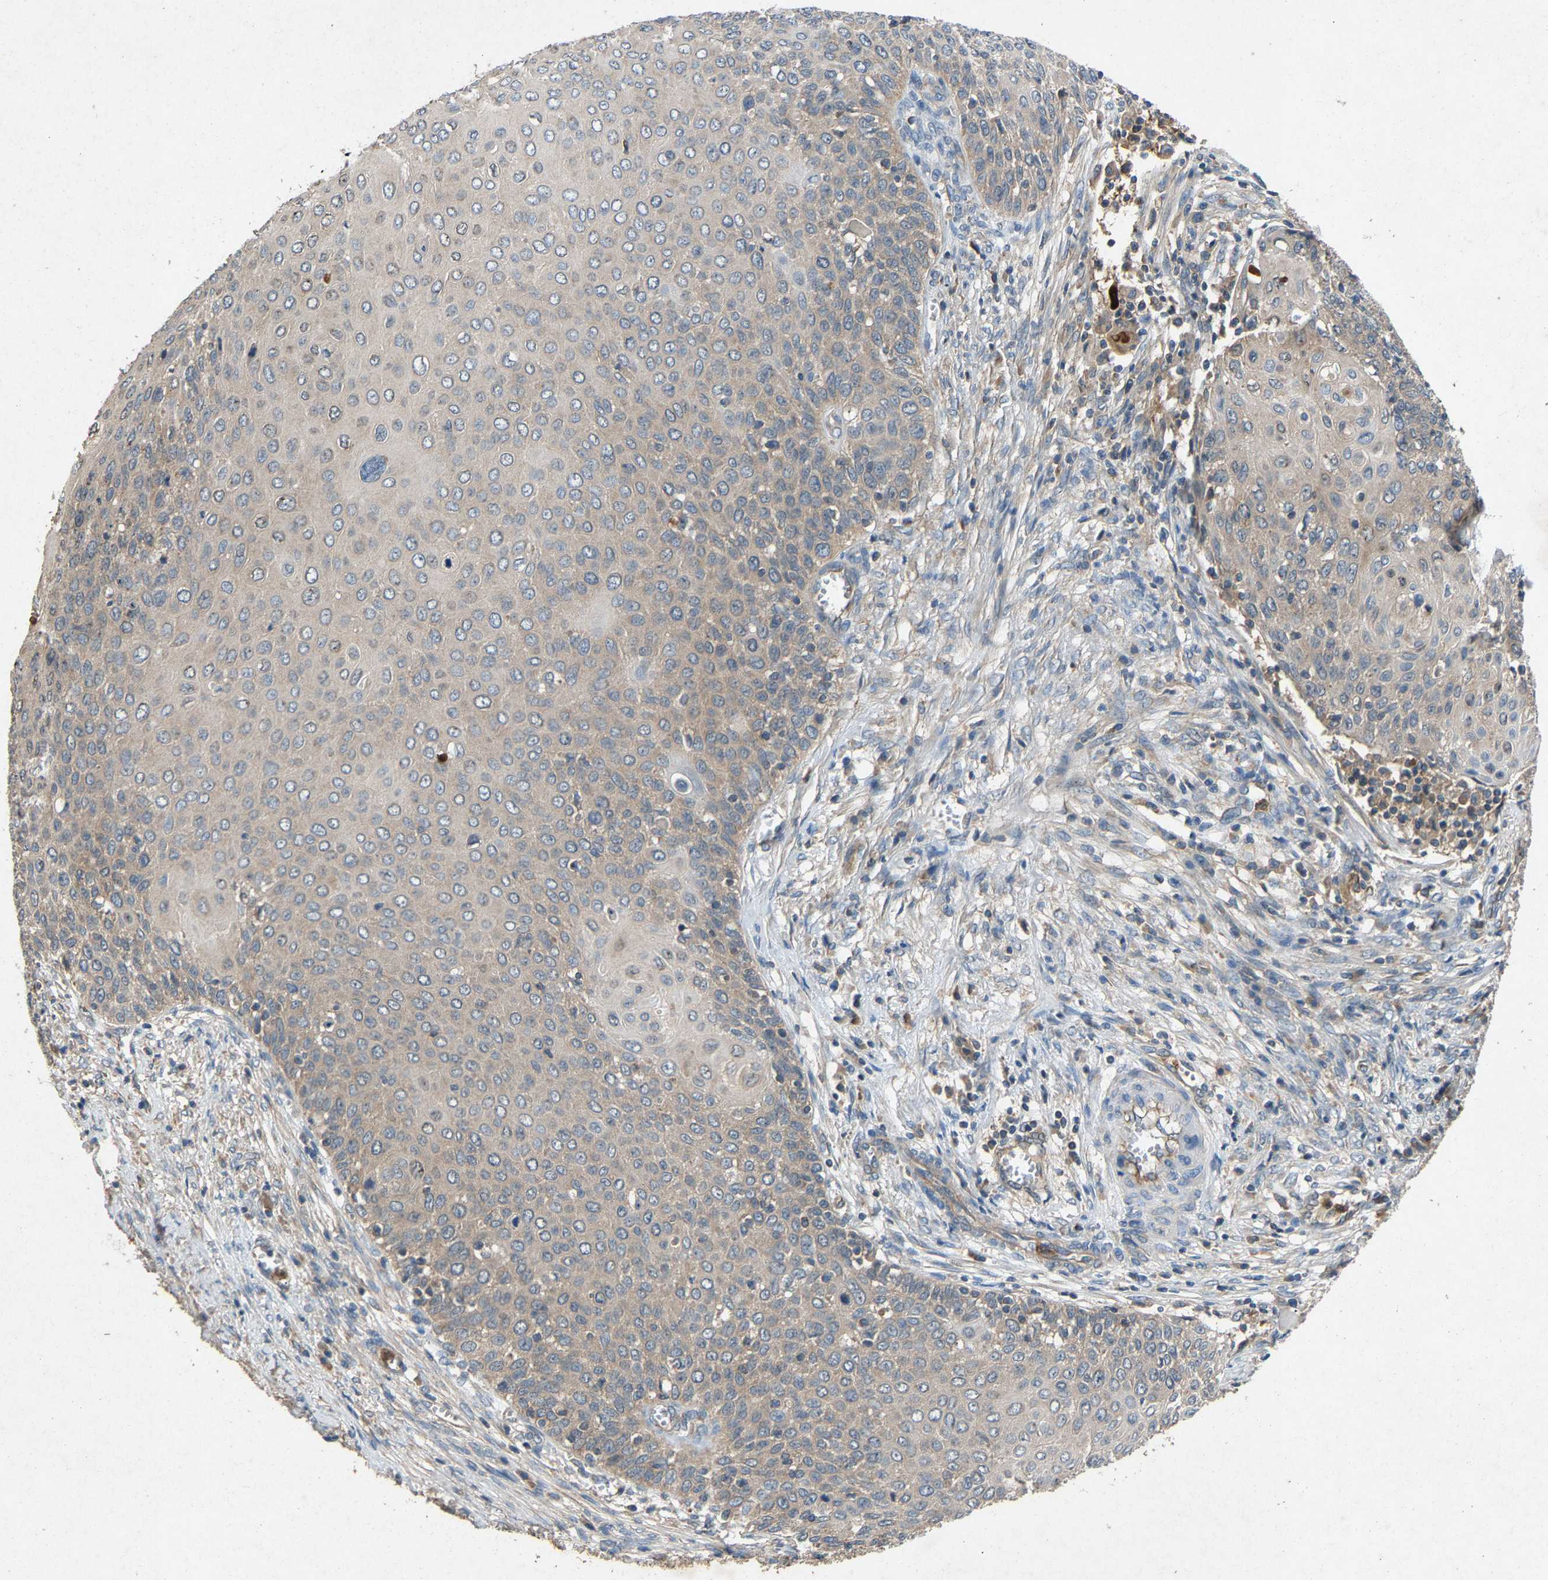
{"staining": {"intensity": "weak", "quantity": "<25%", "location": "cytoplasmic/membranous"}, "tissue": "cervical cancer", "cell_type": "Tumor cells", "image_type": "cancer", "snomed": [{"axis": "morphology", "description": "Squamous cell carcinoma, NOS"}, {"axis": "topography", "description": "Cervix"}], "caption": "The photomicrograph displays no staining of tumor cells in cervical cancer. (Immunohistochemistry, brightfield microscopy, high magnification).", "gene": "PPID", "patient": {"sex": "female", "age": 39}}